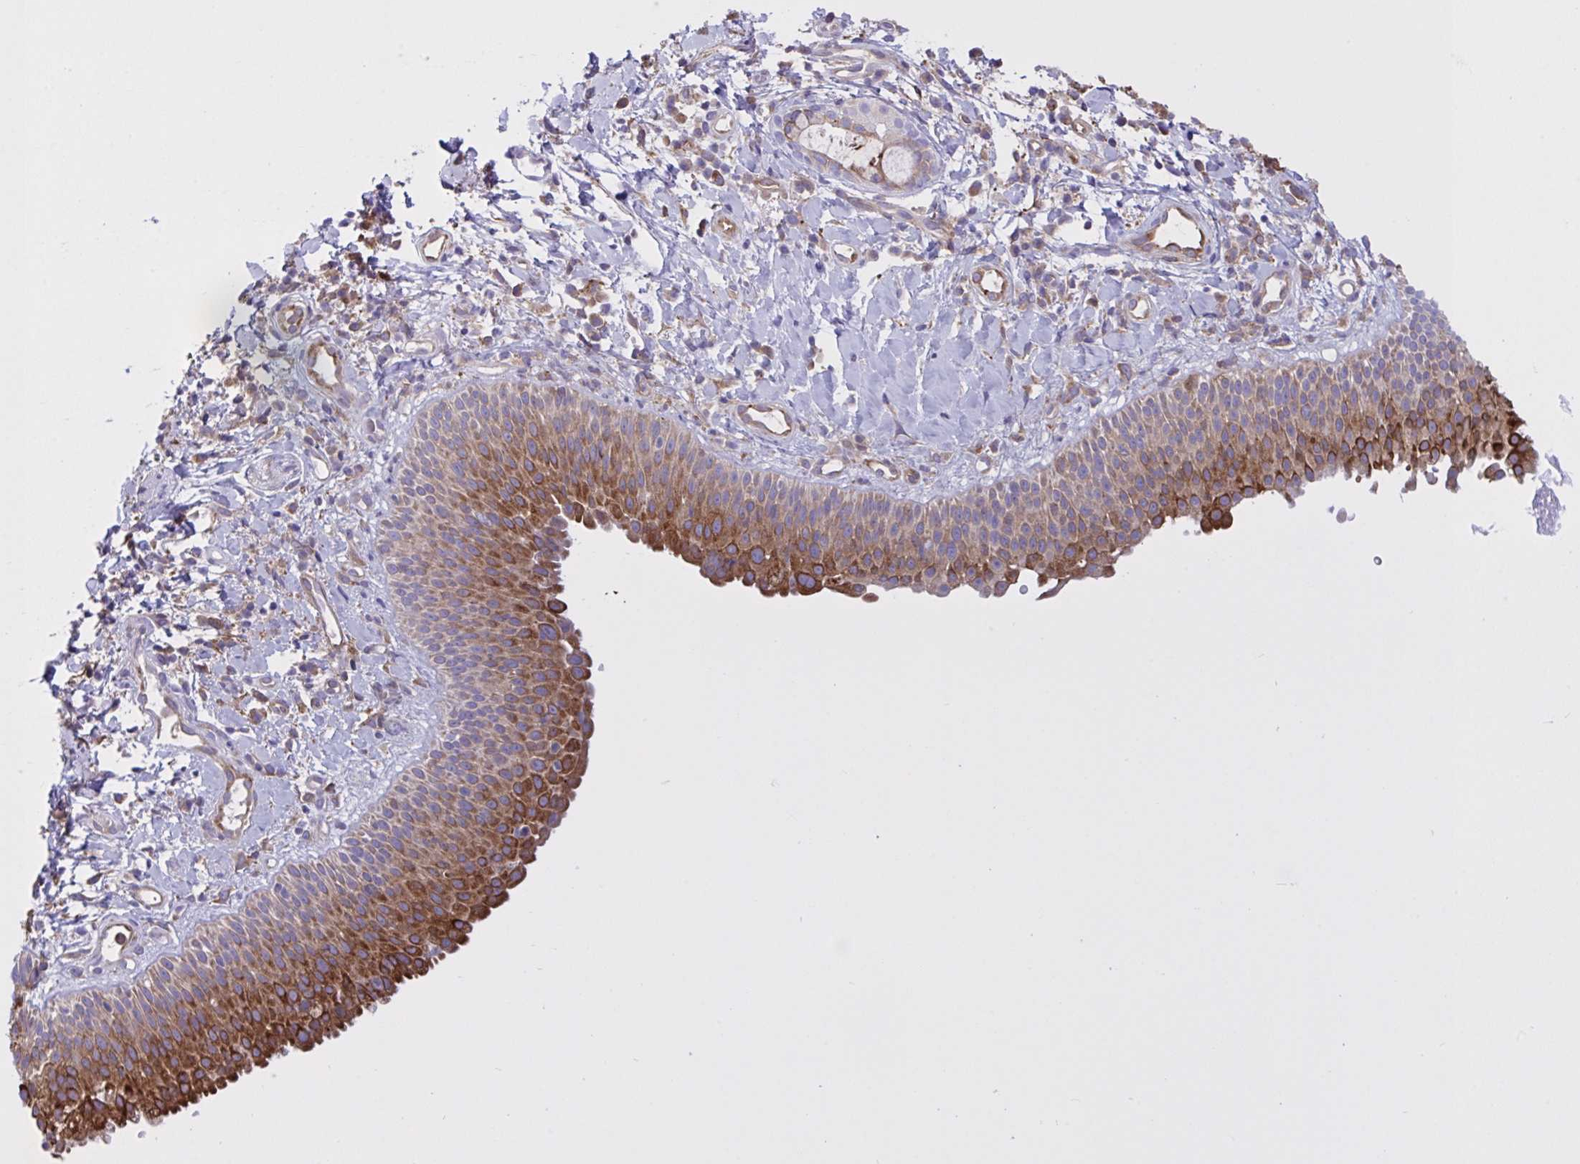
{"staining": {"intensity": "strong", "quantity": ">75%", "location": "cytoplasmic/membranous"}, "tissue": "nasopharynx", "cell_type": "Respiratory epithelial cells", "image_type": "normal", "snomed": [{"axis": "morphology", "description": "Normal tissue, NOS"}, {"axis": "morphology", "description": "Inflammation, NOS"}, {"axis": "topography", "description": "Nasopharynx"}], "caption": "The micrograph exhibits immunohistochemical staining of benign nasopharynx. There is strong cytoplasmic/membranous staining is appreciated in approximately >75% of respiratory epithelial cells.", "gene": "OR51M1", "patient": {"sex": "male", "age": 54}}